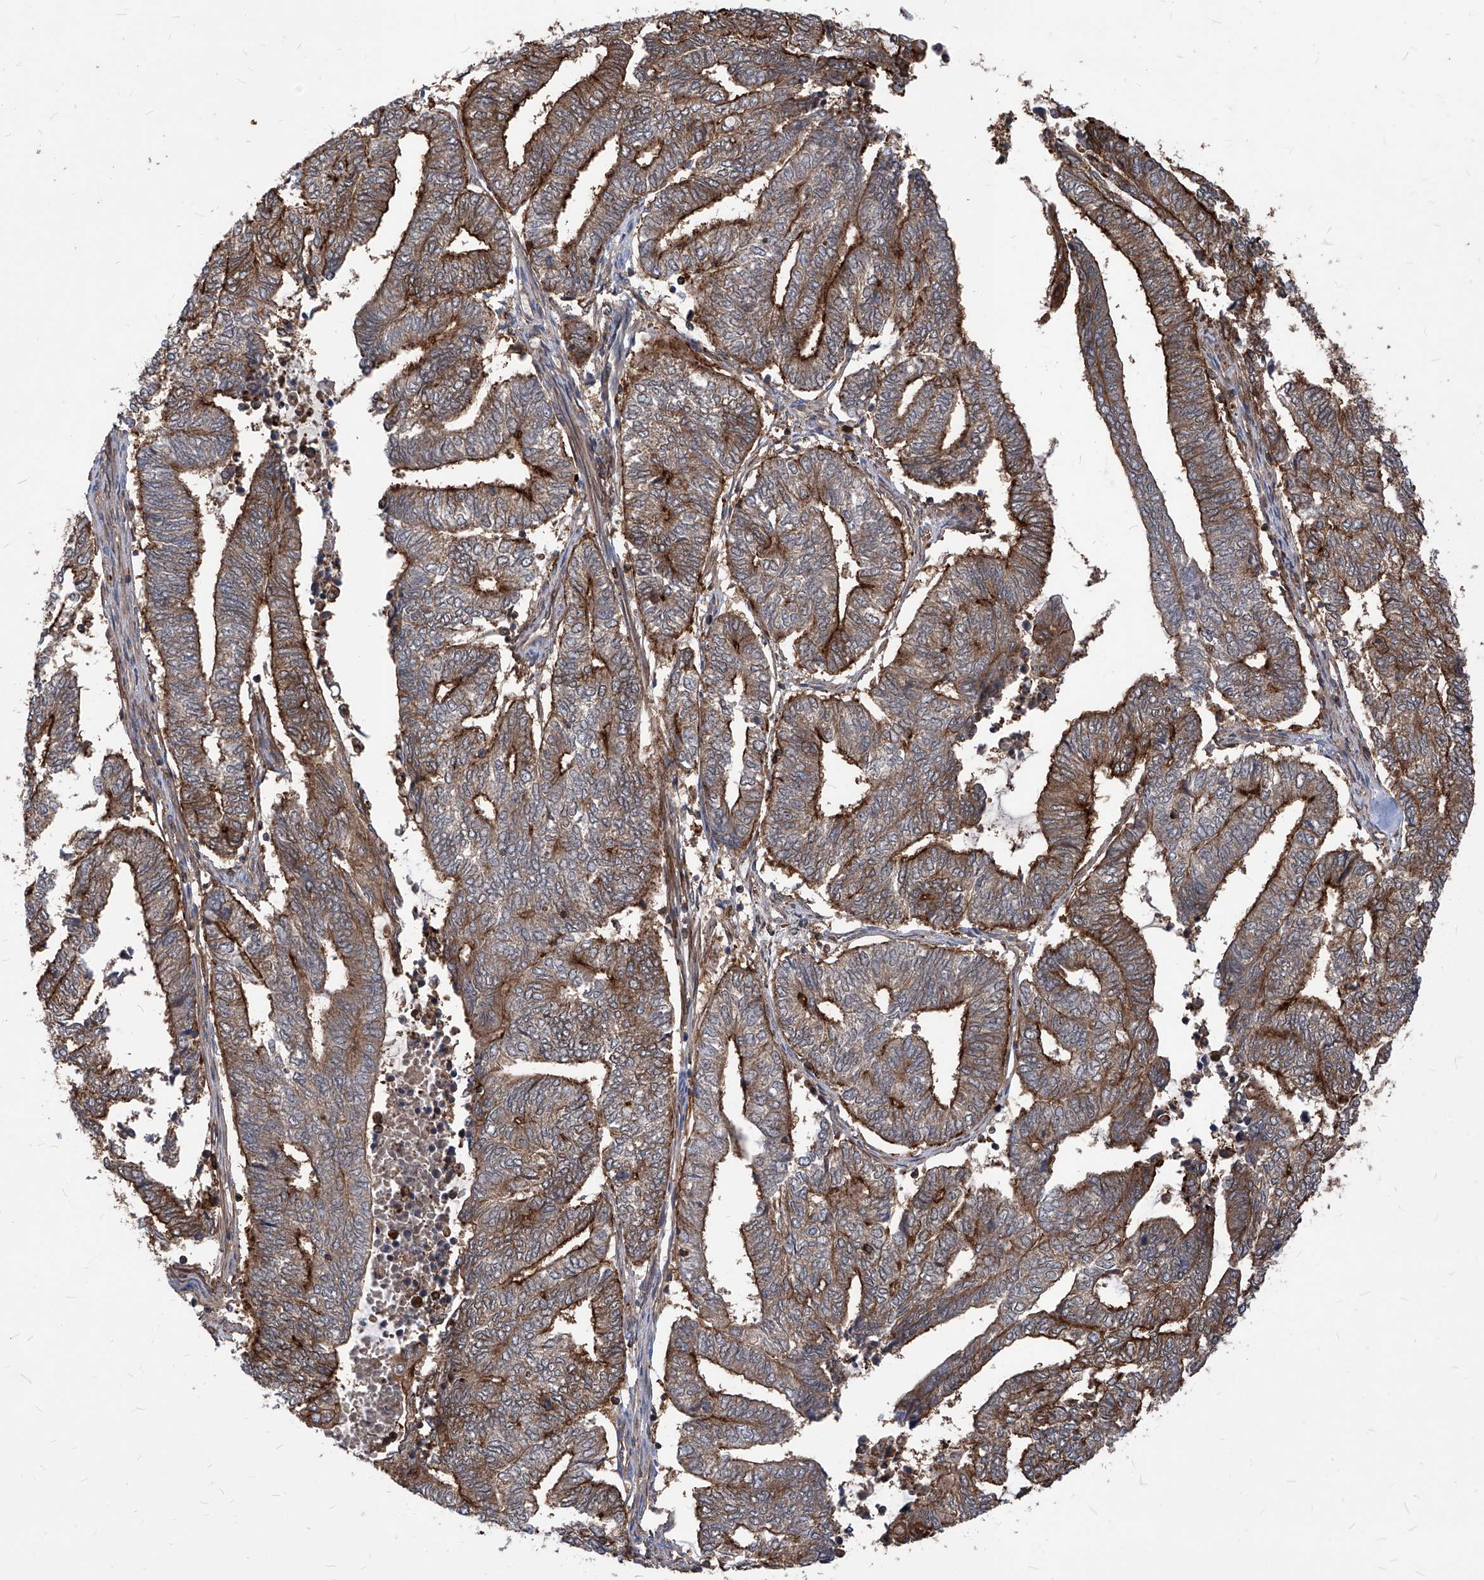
{"staining": {"intensity": "strong", "quantity": "25%-75%", "location": "cytoplasmic/membranous"}, "tissue": "endometrial cancer", "cell_type": "Tumor cells", "image_type": "cancer", "snomed": [{"axis": "morphology", "description": "Adenocarcinoma, NOS"}, {"axis": "topography", "description": "Uterus"}, {"axis": "topography", "description": "Endometrium"}], "caption": "Endometrial adenocarcinoma was stained to show a protein in brown. There is high levels of strong cytoplasmic/membranous staining in about 25%-75% of tumor cells. (brown staining indicates protein expression, while blue staining denotes nuclei).", "gene": "ABRACL", "patient": {"sex": "female", "age": 70}}